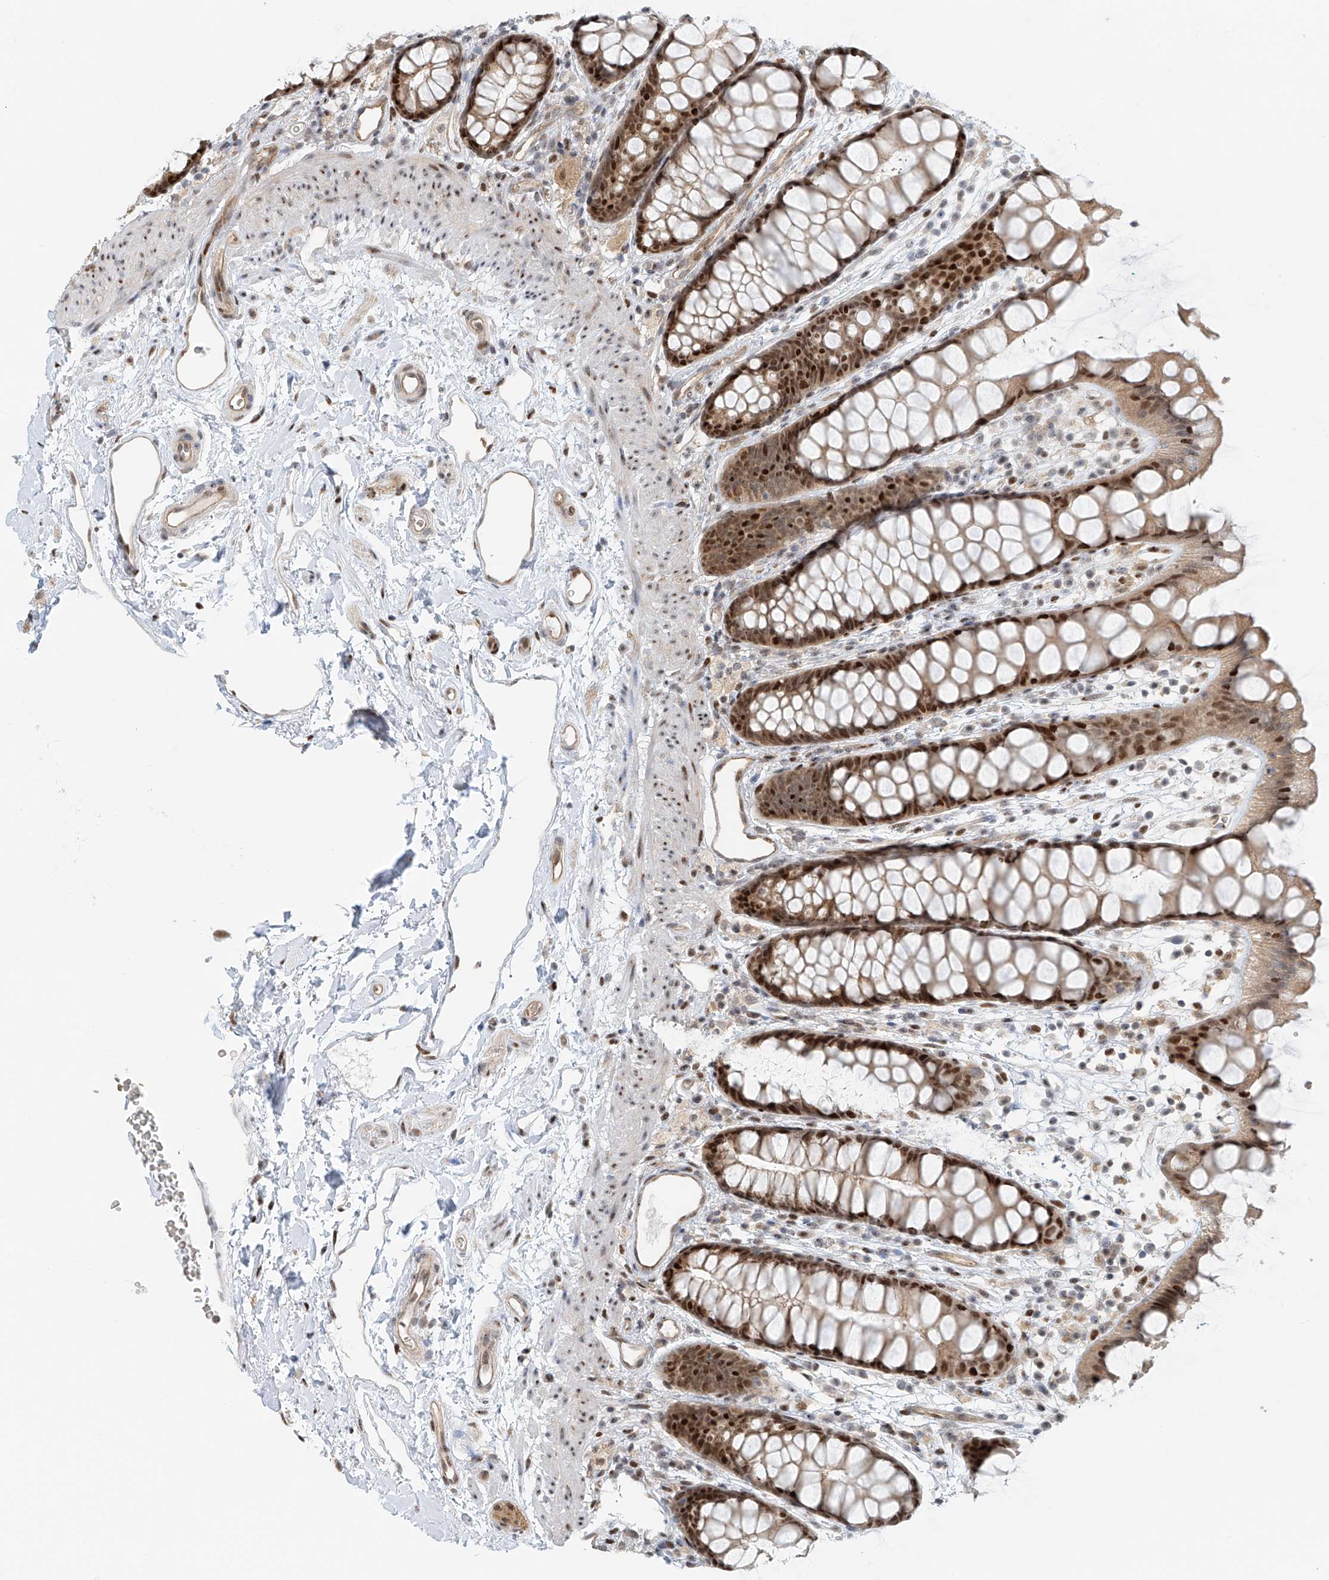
{"staining": {"intensity": "strong", "quantity": ">75%", "location": "nuclear"}, "tissue": "rectum", "cell_type": "Glandular cells", "image_type": "normal", "snomed": [{"axis": "morphology", "description": "Normal tissue, NOS"}, {"axis": "topography", "description": "Rectum"}], "caption": "A brown stain highlights strong nuclear expression of a protein in glandular cells of benign human rectum. (DAB (3,3'-diaminobenzidine) IHC with brightfield microscopy, high magnification).", "gene": "ZNF514", "patient": {"sex": "female", "age": 65}}